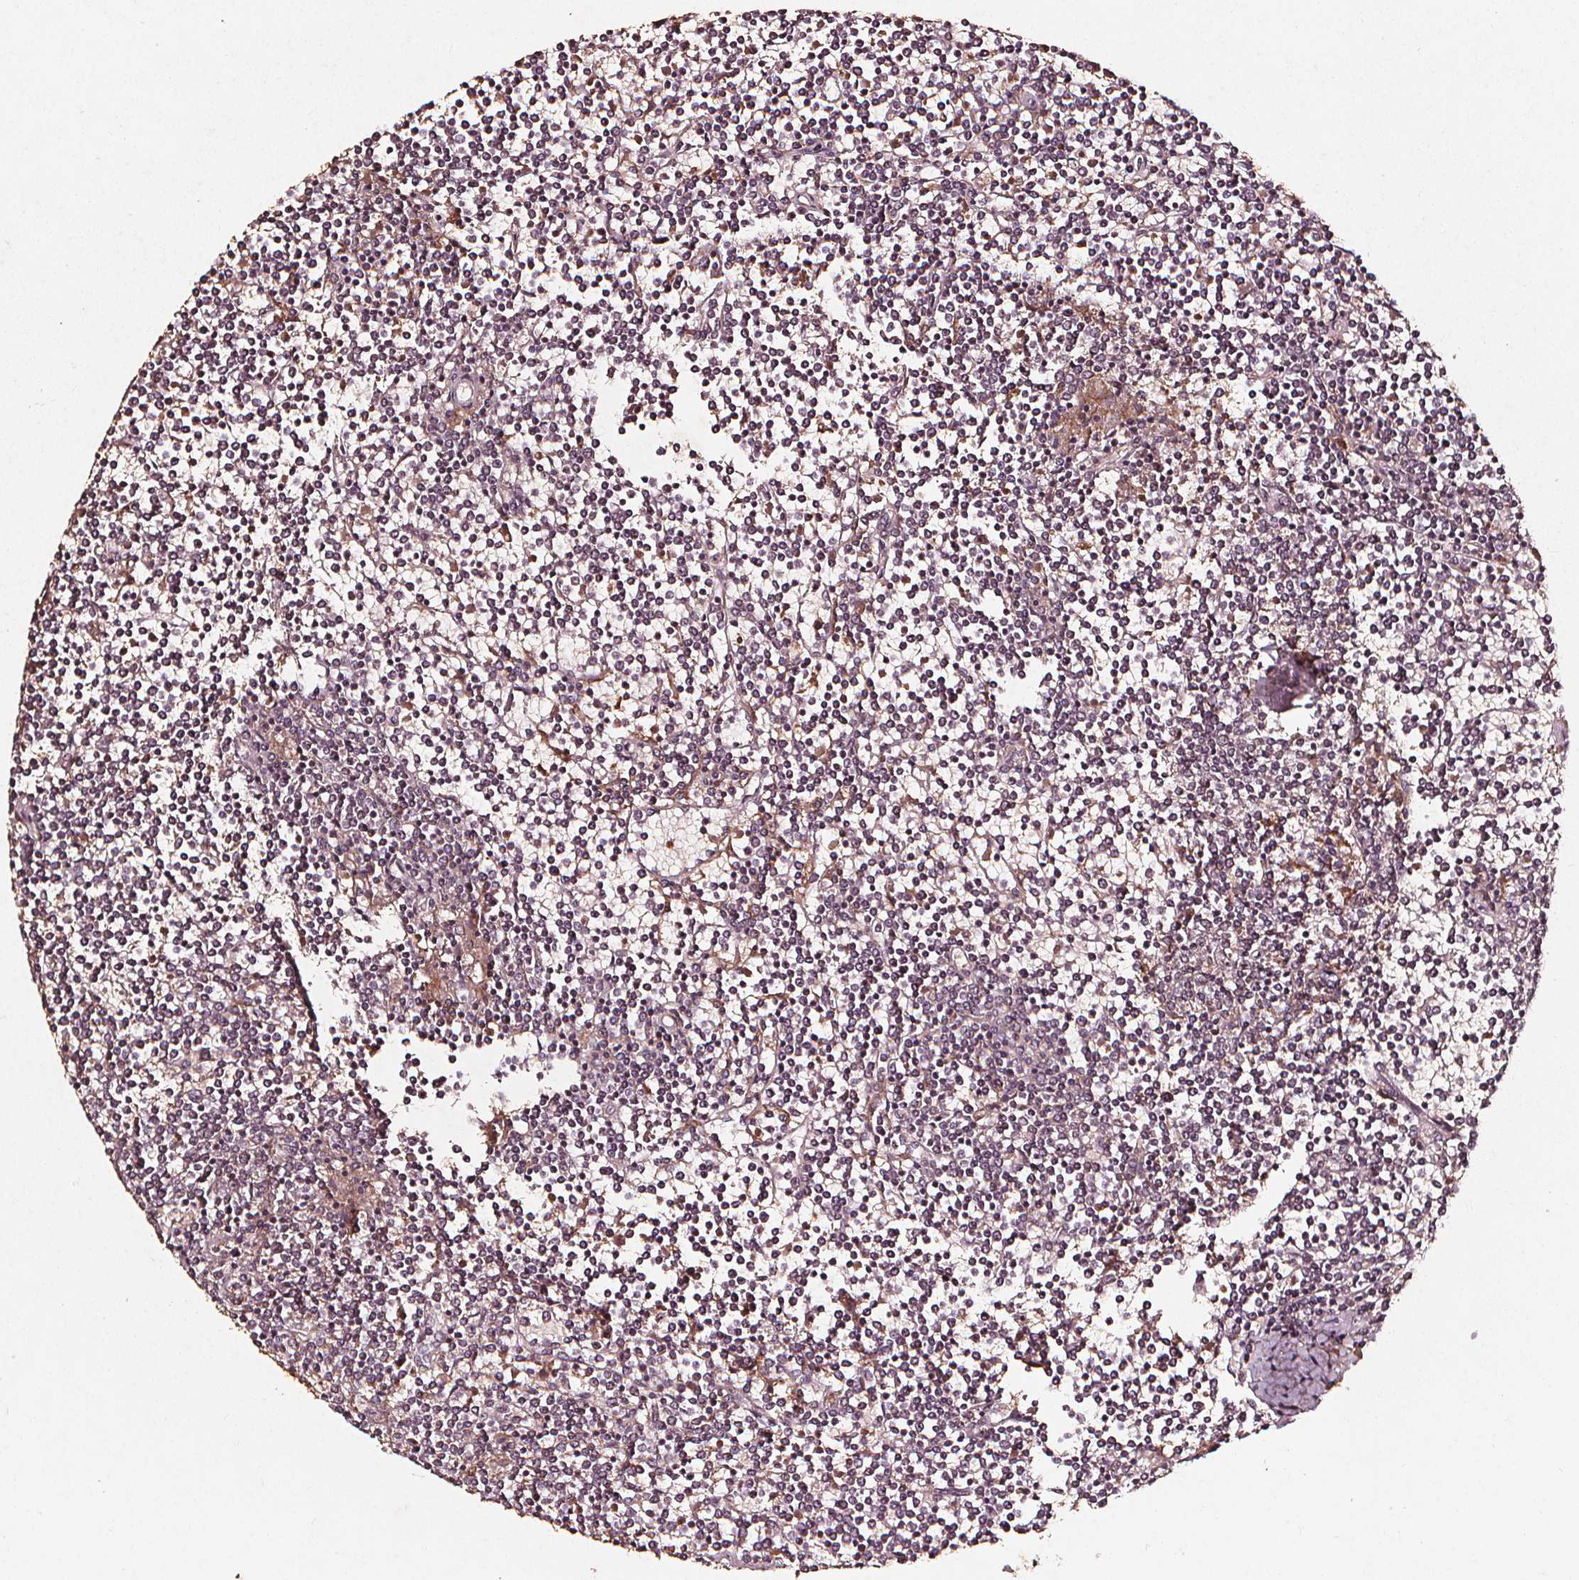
{"staining": {"intensity": "negative", "quantity": "none", "location": "none"}, "tissue": "lymphoma", "cell_type": "Tumor cells", "image_type": "cancer", "snomed": [{"axis": "morphology", "description": "Malignant lymphoma, non-Hodgkin's type, Low grade"}, {"axis": "topography", "description": "Spleen"}], "caption": "IHC photomicrograph of neoplastic tissue: human malignant lymphoma, non-Hodgkin's type (low-grade) stained with DAB (3,3'-diaminobenzidine) reveals no significant protein staining in tumor cells.", "gene": "ABCA1", "patient": {"sex": "female", "age": 19}}